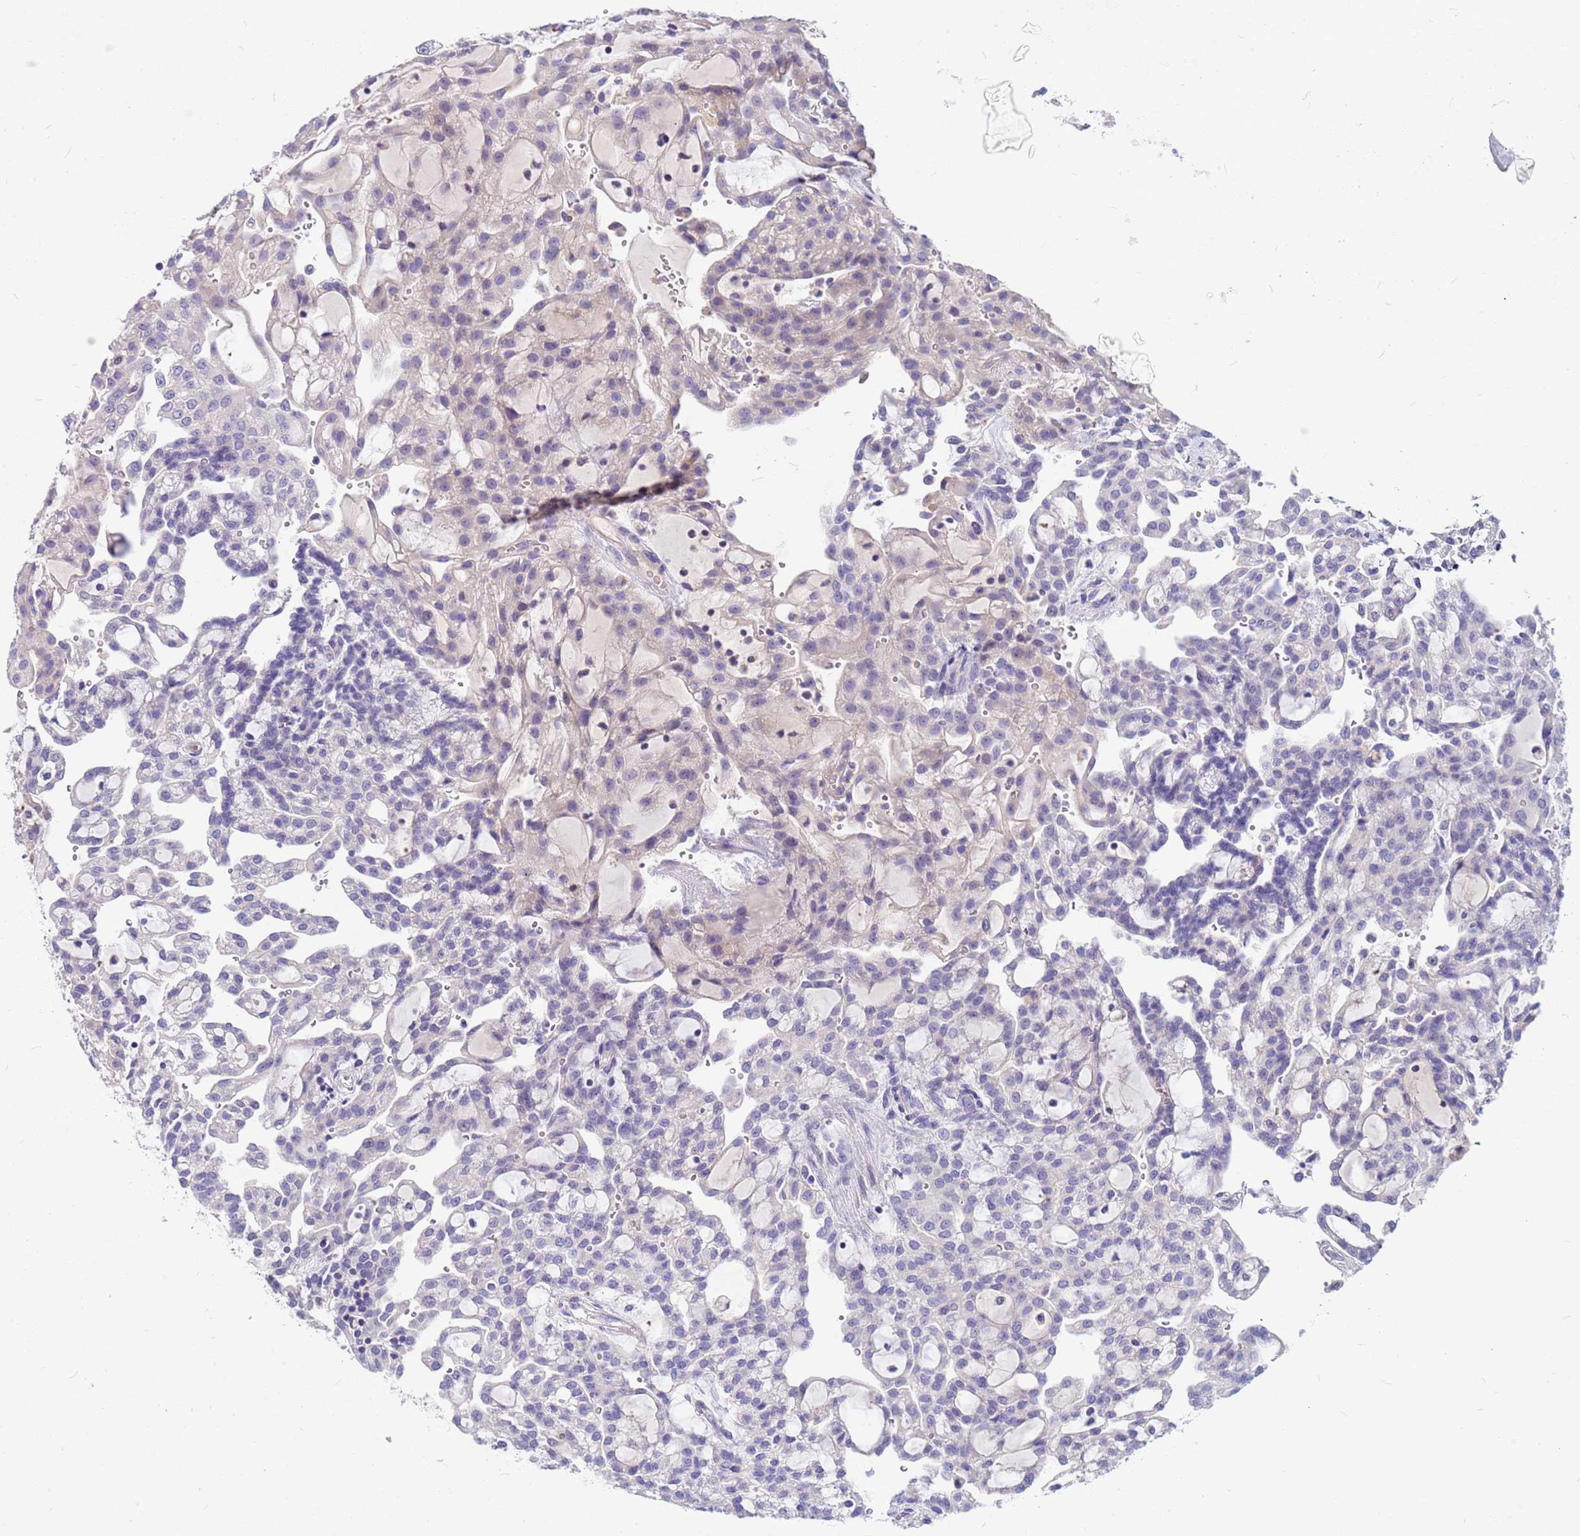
{"staining": {"intensity": "negative", "quantity": "none", "location": "none"}, "tissue": "renal cancer", "cell_type": "Tumor cells", "image_type": "cancer", "snomed": [{"axis": "morphology", "description": "Adenocarcinoma, NOS"}, {"axis": "topography", "description": "Kidney"}], "caption": "IHC micrograph of human renal adenocarcinoma stained for a protein (brown), which demonstrates no staining in tumor cells.", "gene": "DPRX", "patient": {"sex": "male", "age": 63}}